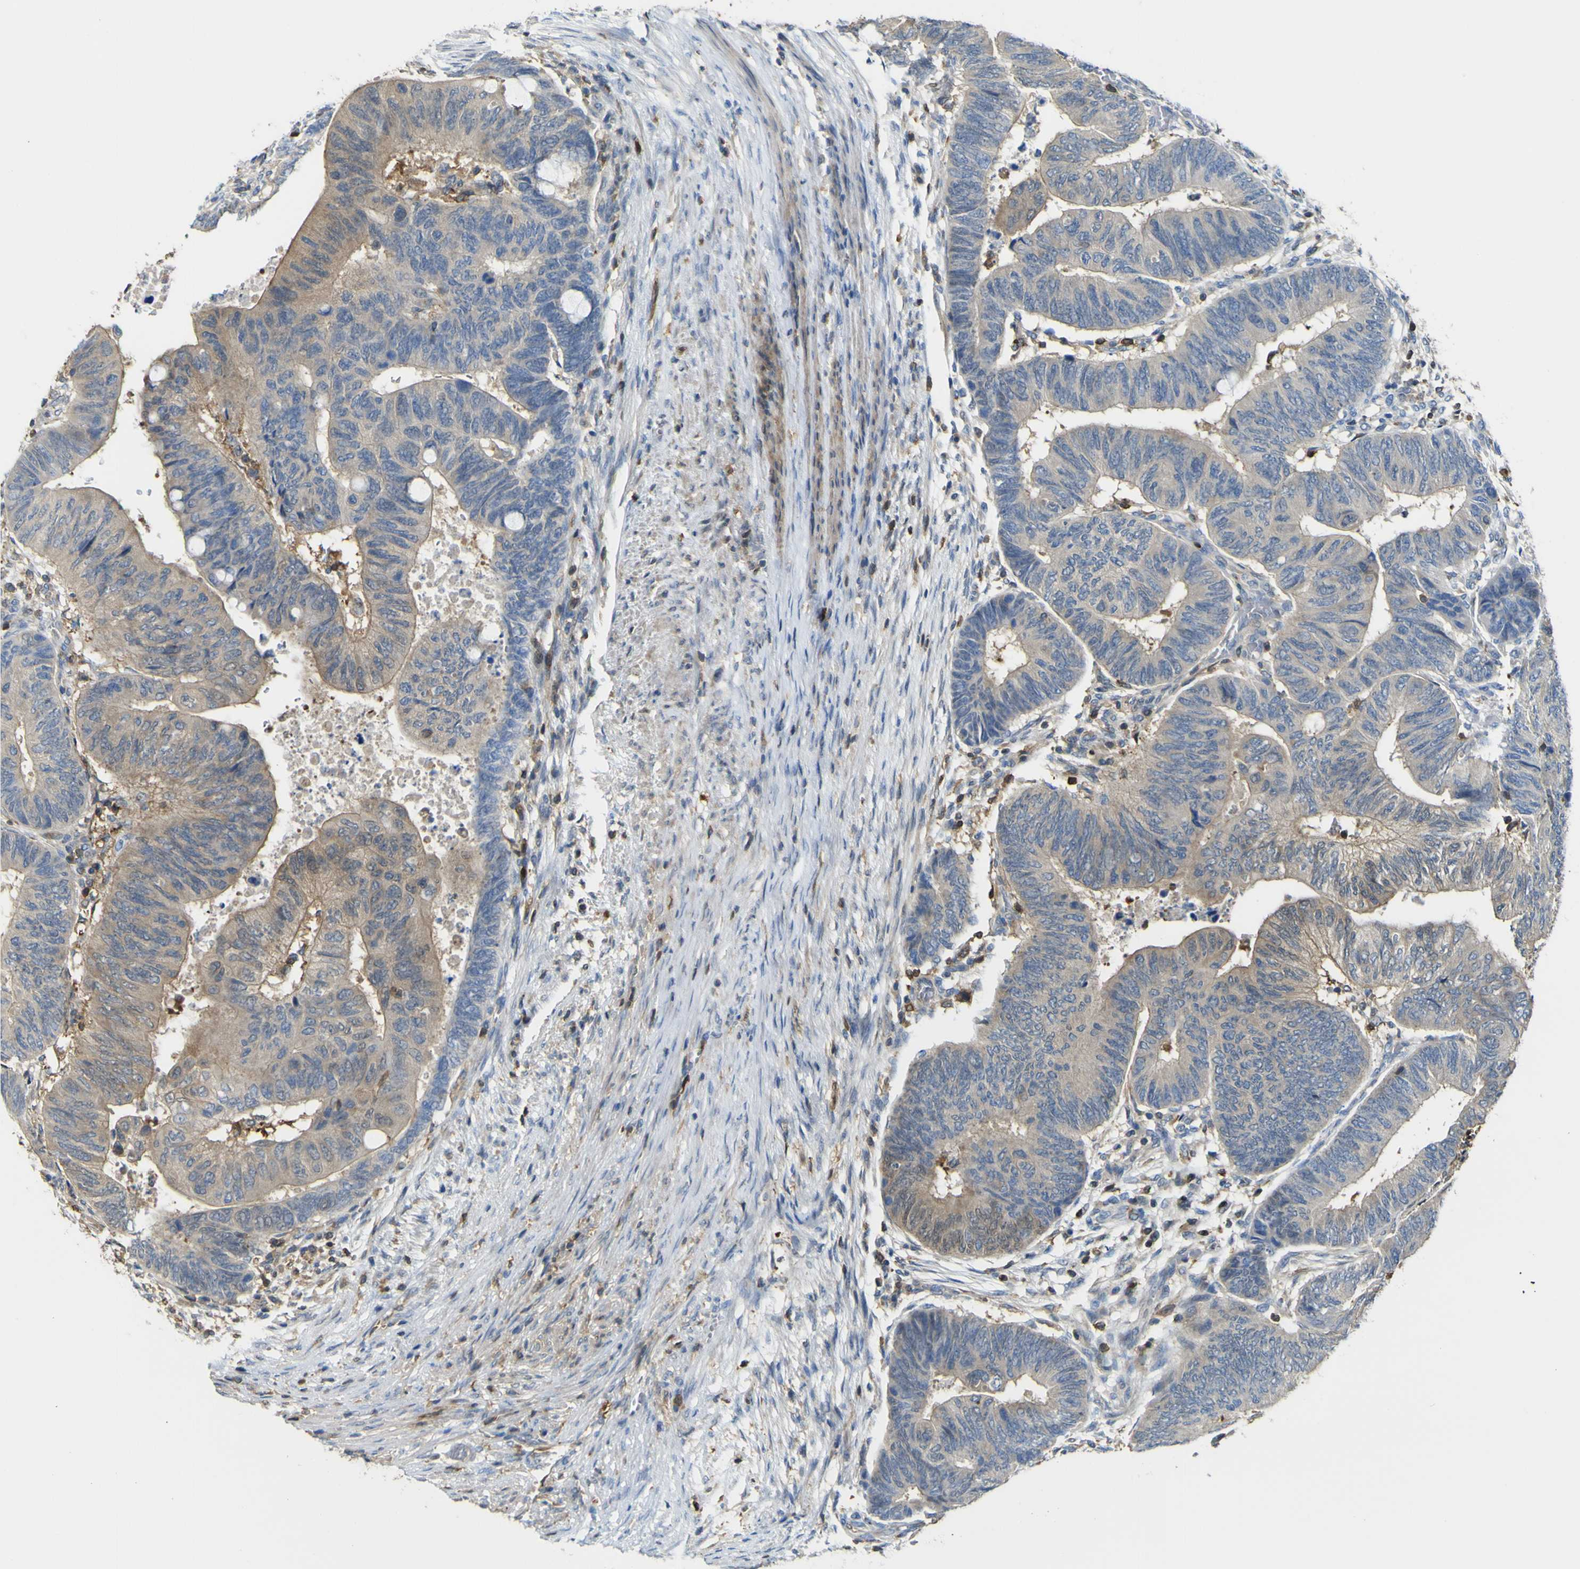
{"staining": {"intensity": "moderate", "quantity": "25%-75%", "location": "cytoplasmic/membranous"}, "tissue": "colorectal cancer", "cell_type": "Tumor cells", "image_type": "cancer", "snomed": [{"axis": "morphology", "description": "Normal tissue, NOS"}, {"axis": "morphology", "description": "Adenocarcinoma, NOS"}, {"axis": "topography", "description": "Rectum"}, {"axis": "topography", "description": "Peripheral nerve tissue"}], "caption": "Protein positivity by immunohistochemistry (IHC) displays moderate cytoplasmic/membranous expression in about 25%-75% of tumor cells in colorectal cancer (adenocarcinoma).", "gene": "ABHD3", "patient": {"sex": "male", "age": 92}}